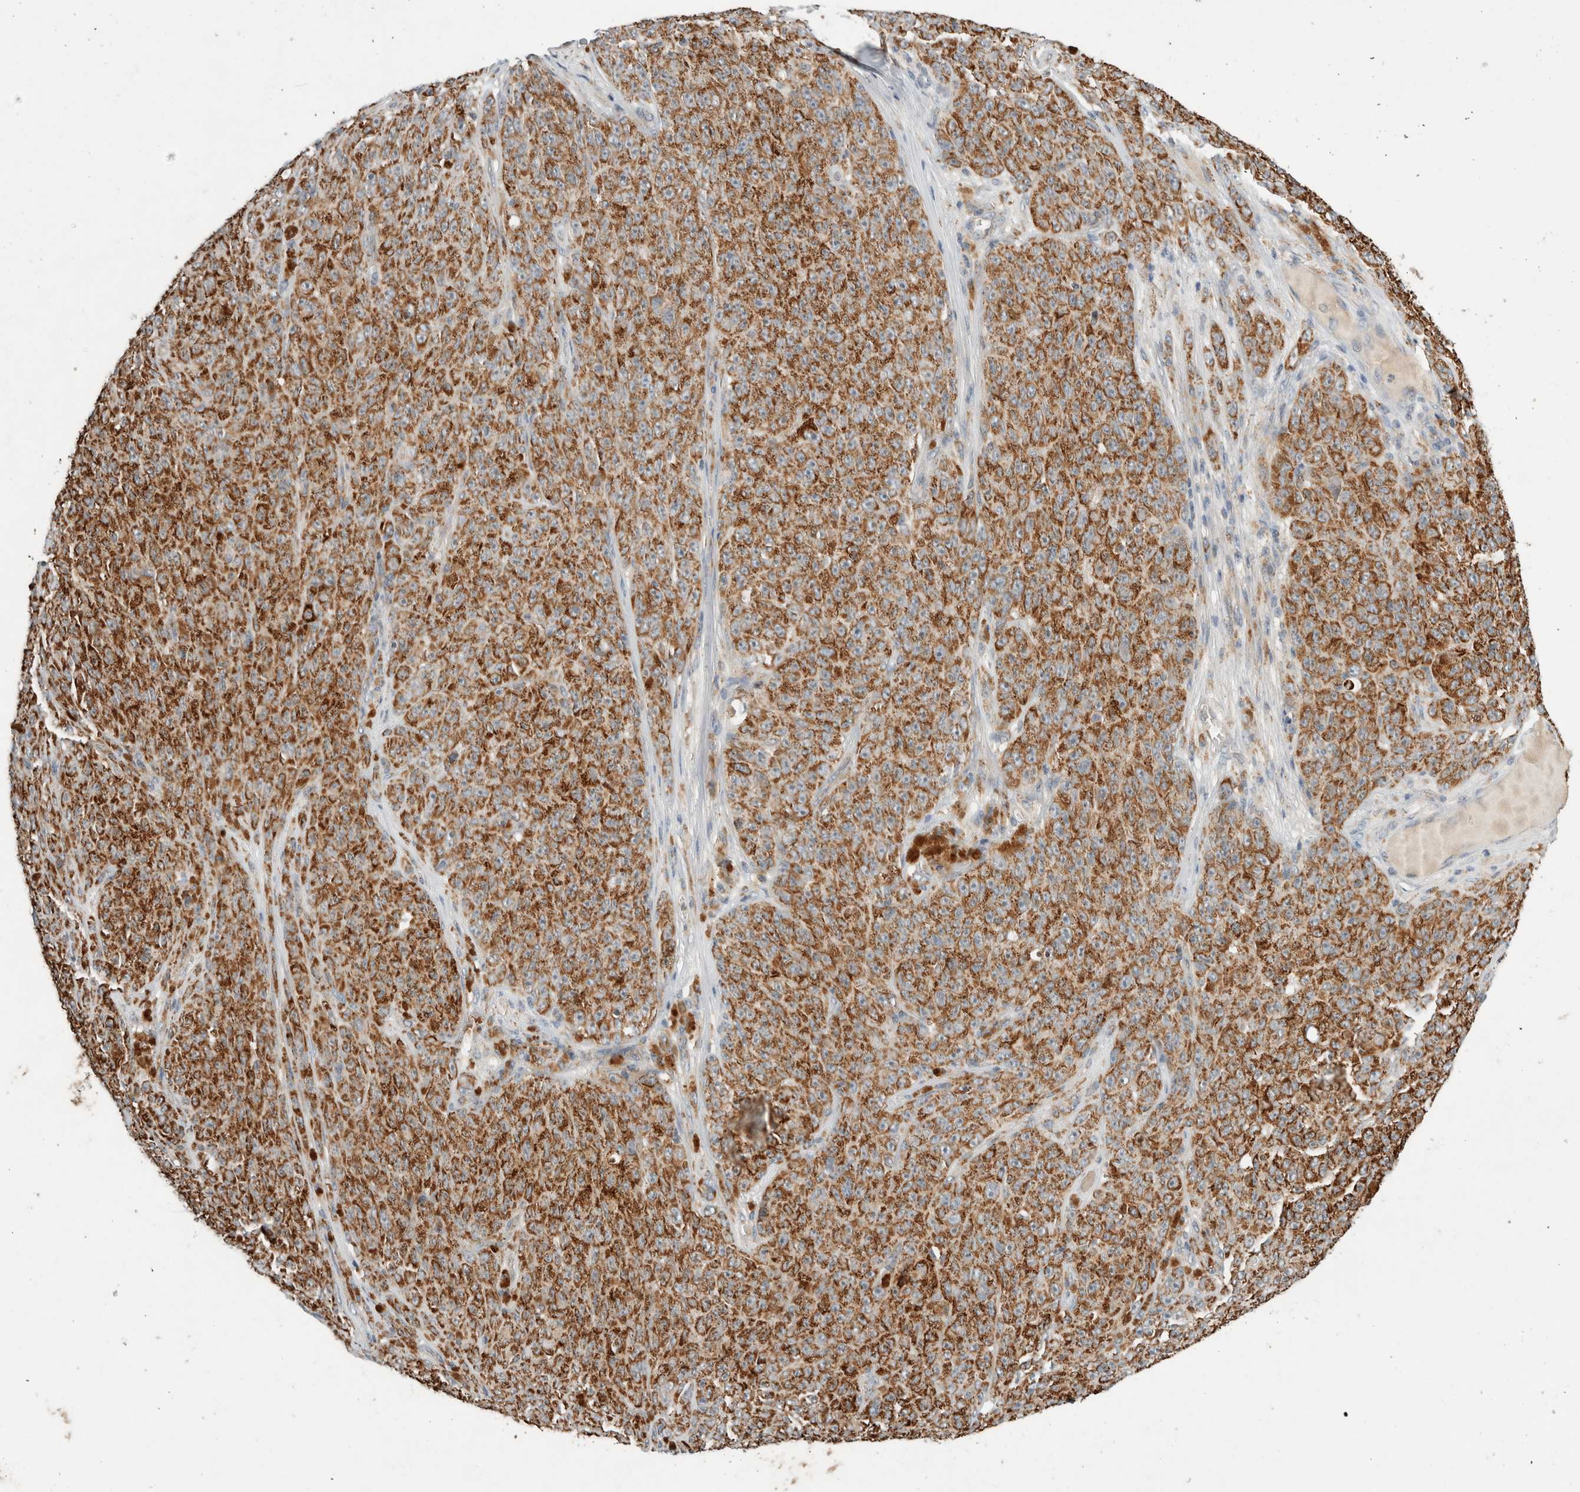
{"staining": {"intensity": "strong", "quantity": ">75%", "location": "cytoplasmic/membranous"}, "tissue": "melanoma", "cell_type": "Tumor cells", "image_type": "cancer", "snomed": [{"axis": "morphology", "description": "Malignant melanoma, NOS"}, {"axis": "topography", "description": "Skin"}], "caption": "A brown stain shows strong cytoplasmic/membranous expression of a protein in human malignant melanoma tumor cells.", "gene": "AMPD1", "patient": {"sex": "female", "age": 82}}